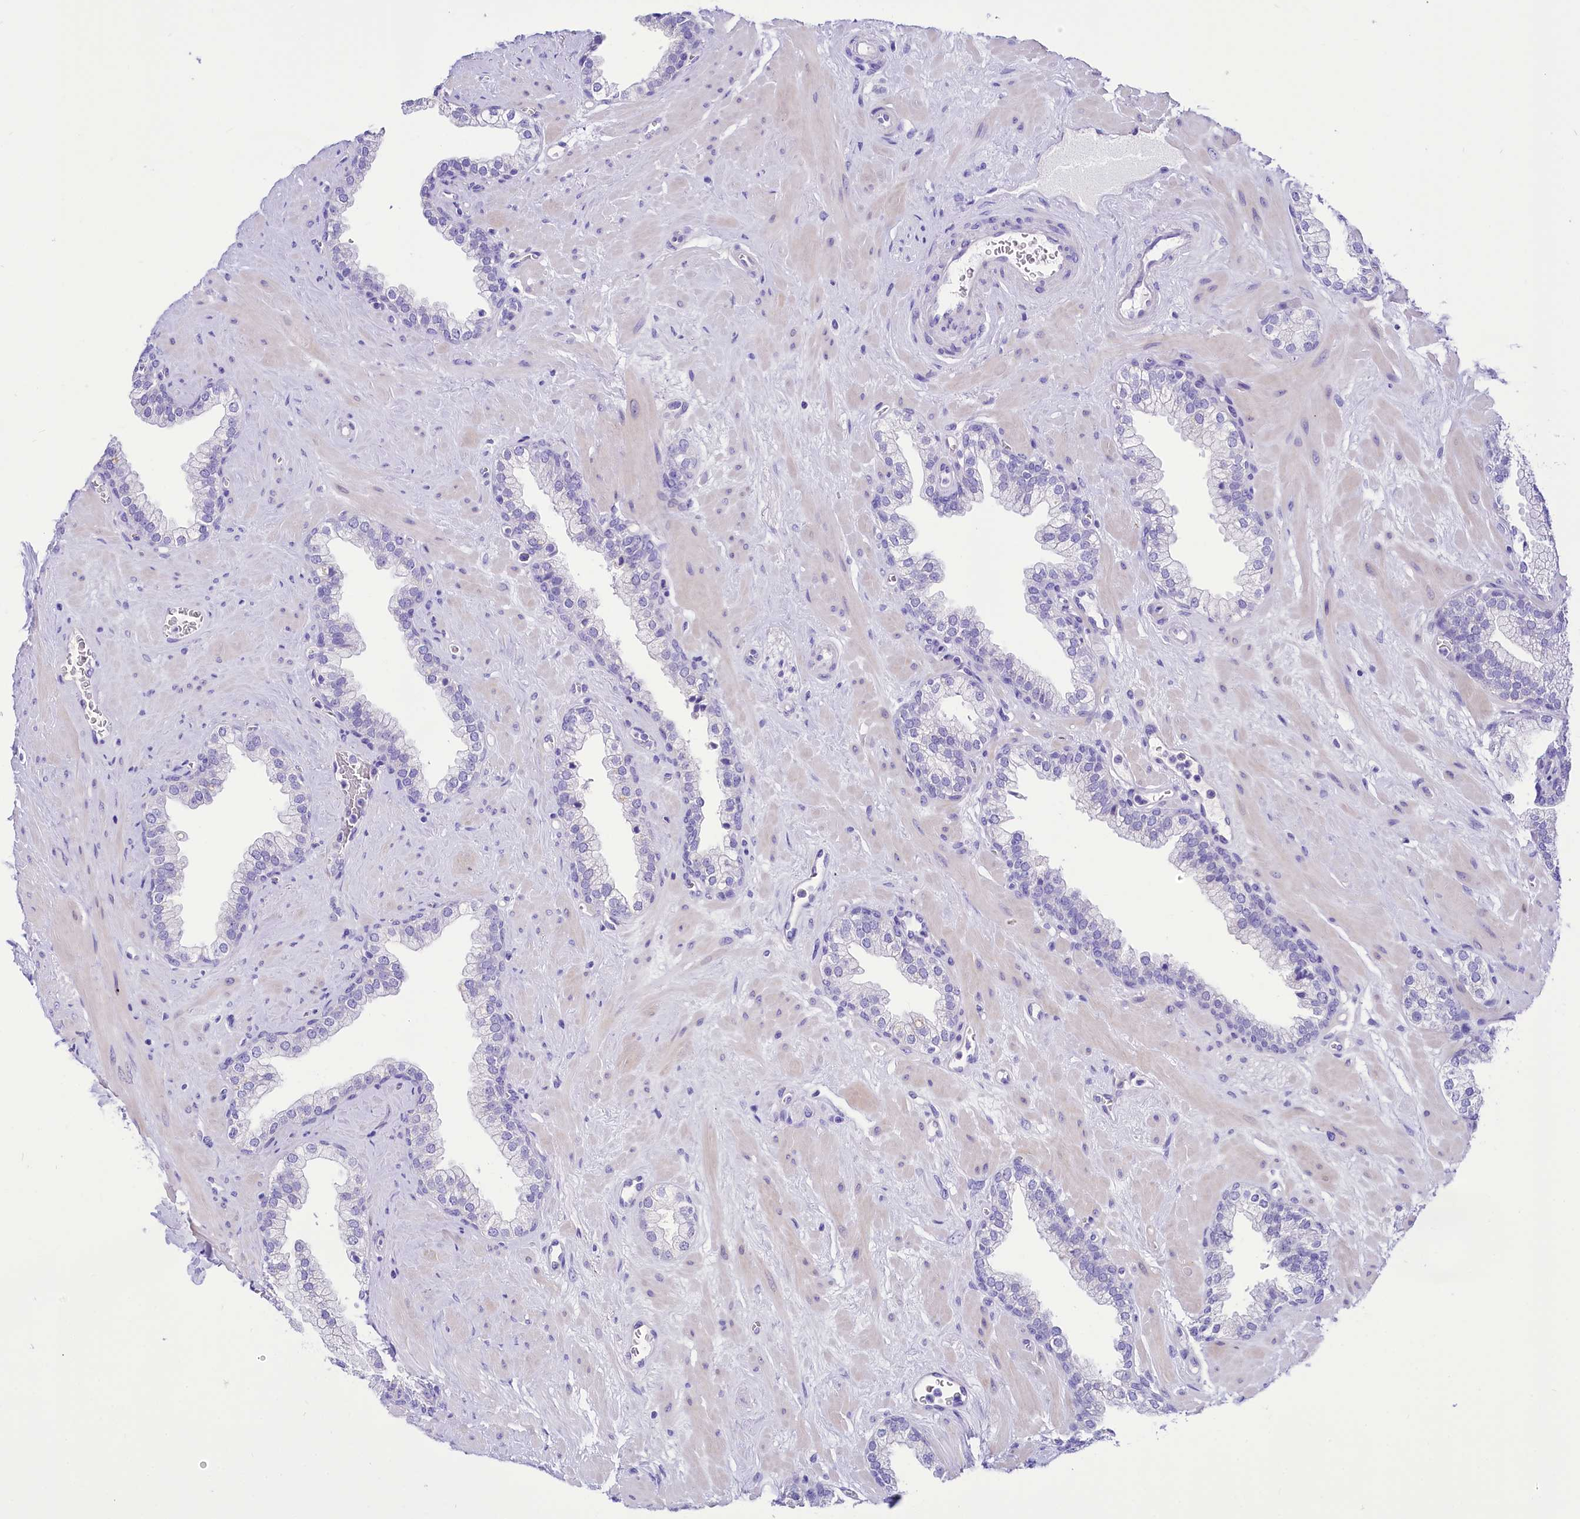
{"staining": {"intensity": "negative", "quantity": "none", "location": "none"}, "tissue": "prostate", "cell_type": "Glandular cells", "image_type": "normal", "snomed": [{"axis": "morphology", "description": "Normal tissue, NOS"}, {"axis": "morphology", "description": "Urothelial carcinoma, Low grade"}, {"axis": "topography", "description": "Urinary bladder"}, {"axis": "topography", "description": "Prostate"}], "caption": "An IHC photomicrograph of normal prostate is shown. There is no staining in glandular cells of prostate.", "gene": "TTC36", "patient": {"sex": "male", "age": 60}}